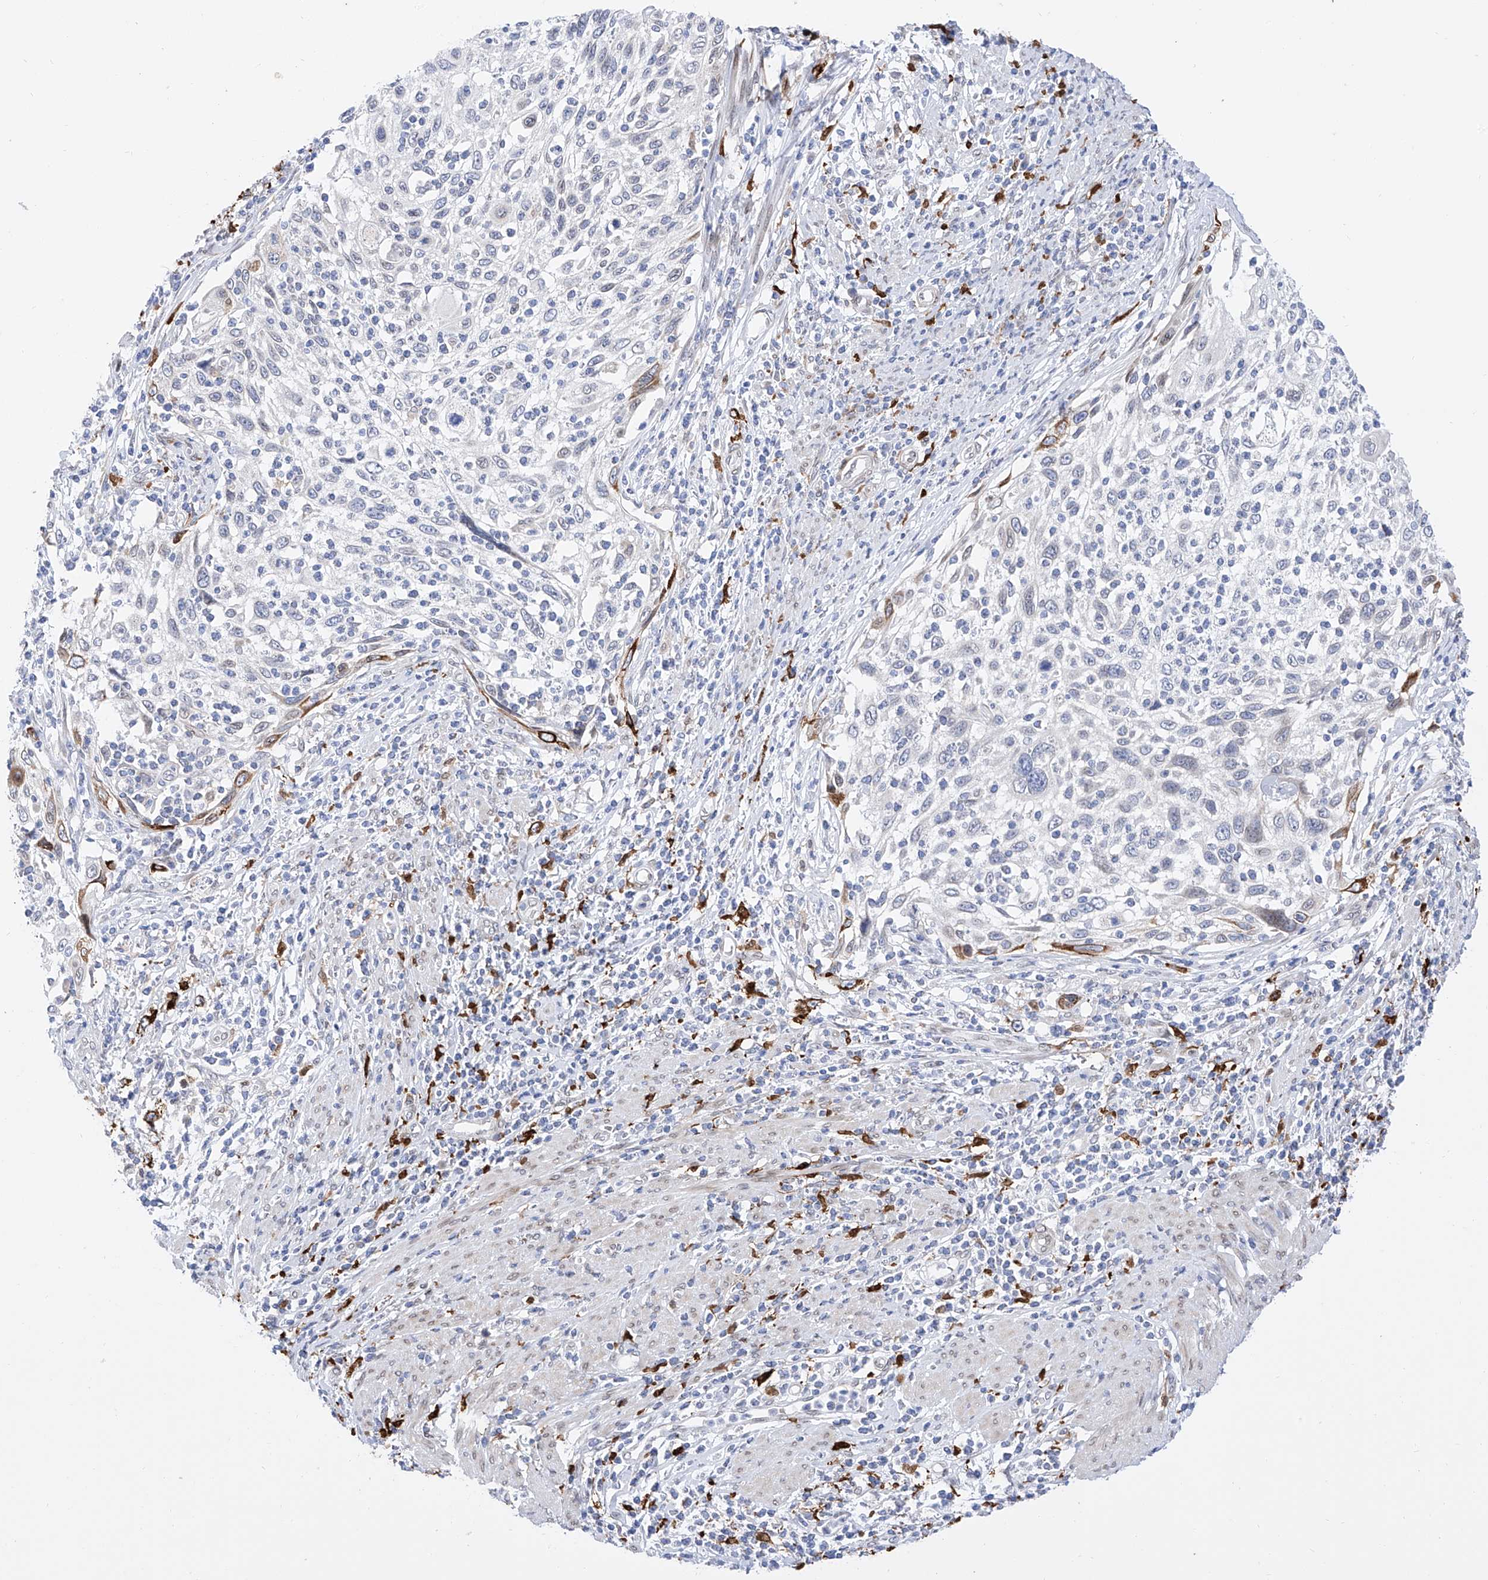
{"staining": {"intensity": "negative", "quantity": "none", "location": "none"}, "tissue": "cervical cancer", "cell_type": "Tumor cells", "image_type": "cancer", "snomed": [{"axis": "morphology", "description": "Squamous cell carcinoma, NOS"}, {"axis": "topography", "description": "Cervix"}], "caption": "Tumor cells are negative for brown protein staining in cervical cancer.", "gene": "LCLAT1", "patient": {"sex": "female", "age": 70}}